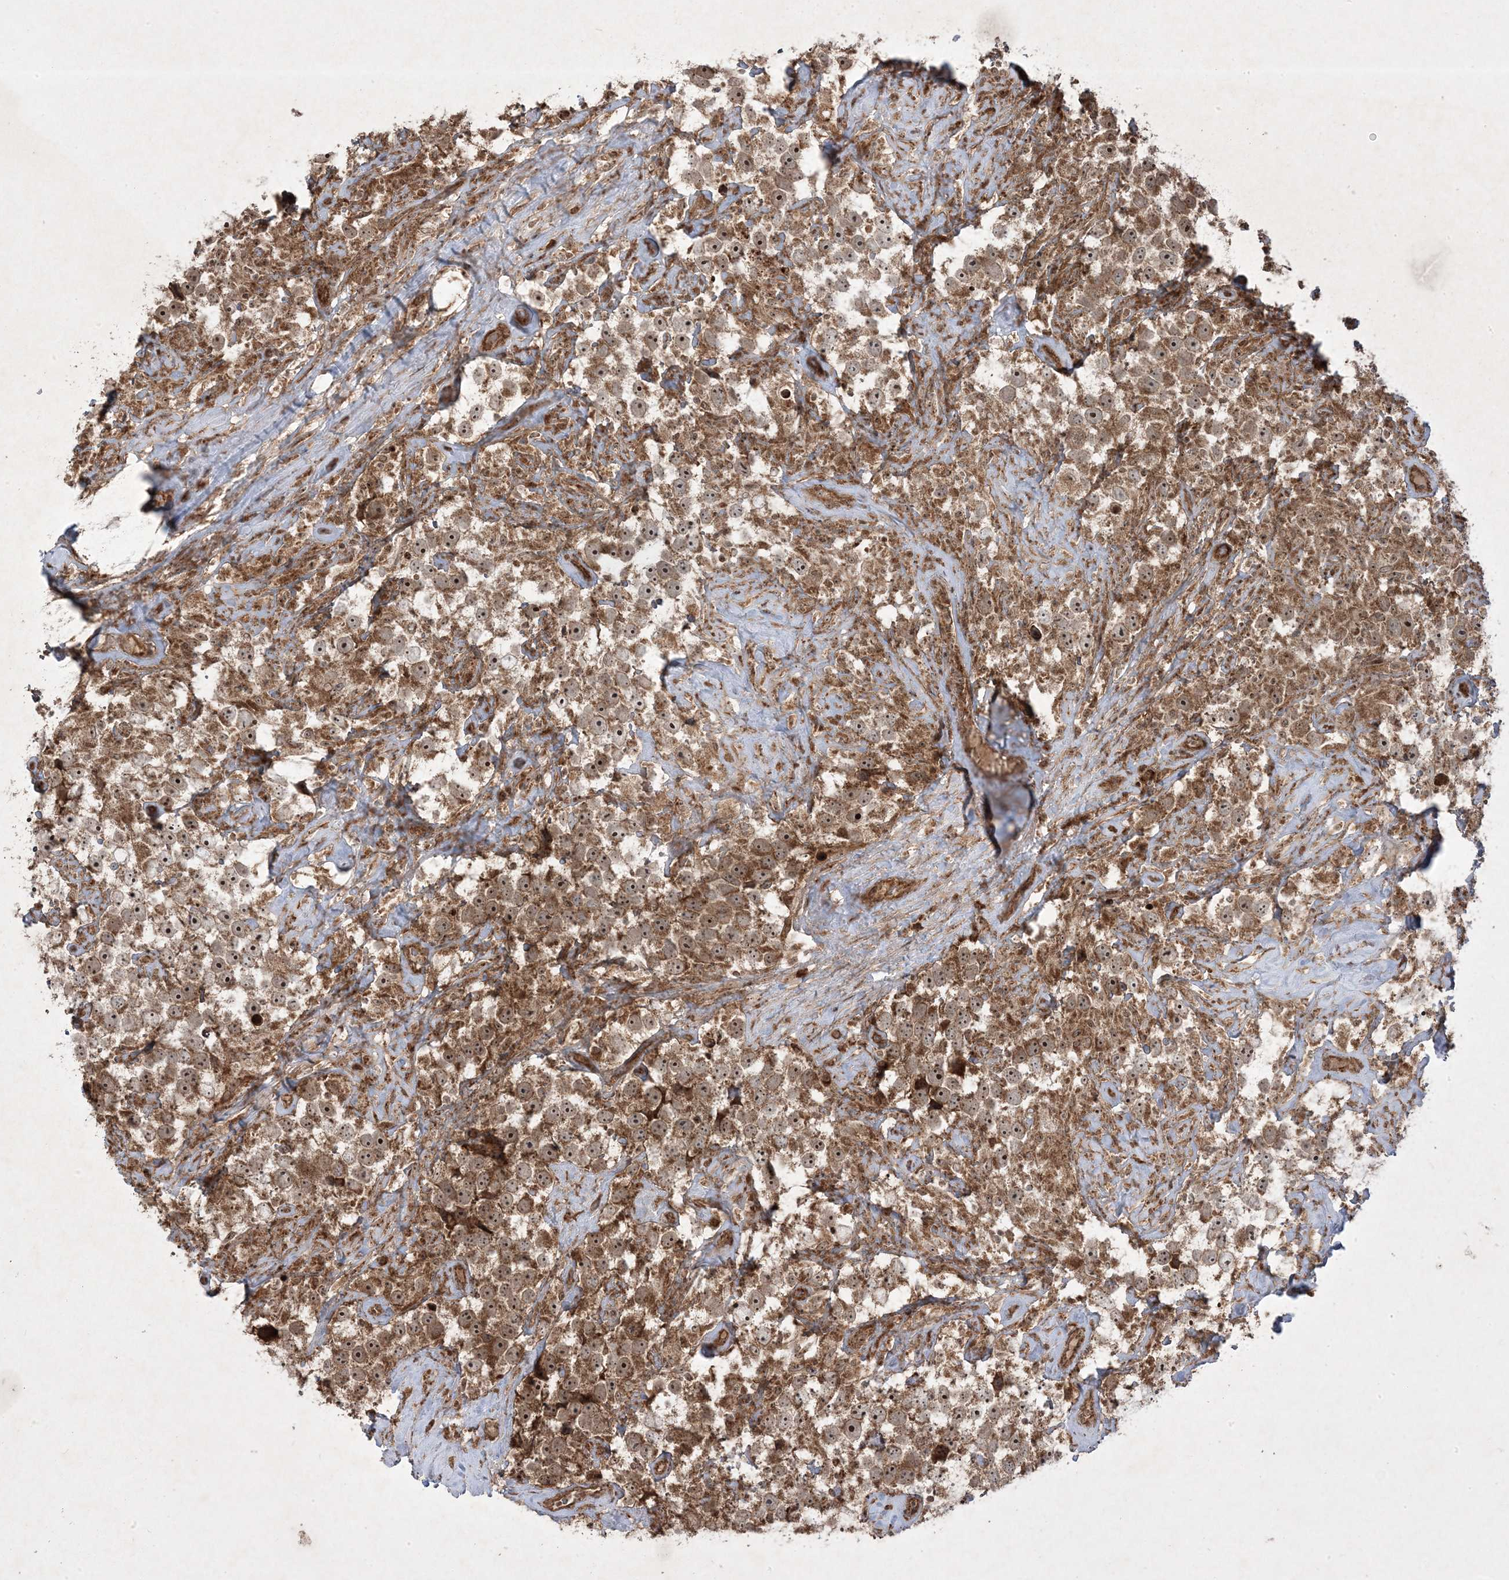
{"staining": {"intensity": "moderate", "quantity": ">75%", "location": "cytoplasmic/membranous,nuclear"}, "tissue": "testis cancer", "cell_type": "Tumor cells", "image_type": "cancer", "snomed": [{"axis": "morphology", "description": "Seminoma, NOS"}, {"axis": "topography", "description": "Testis"}], "caption": "Human testis cancer stained with a brown dye exhibits moderate cytoplasmic/membranous and nuclear positive positivity in approximately >75% of tumor cells.", "gene": "PLEKHM2", "patient": {"sex": "male", "age": 49}}